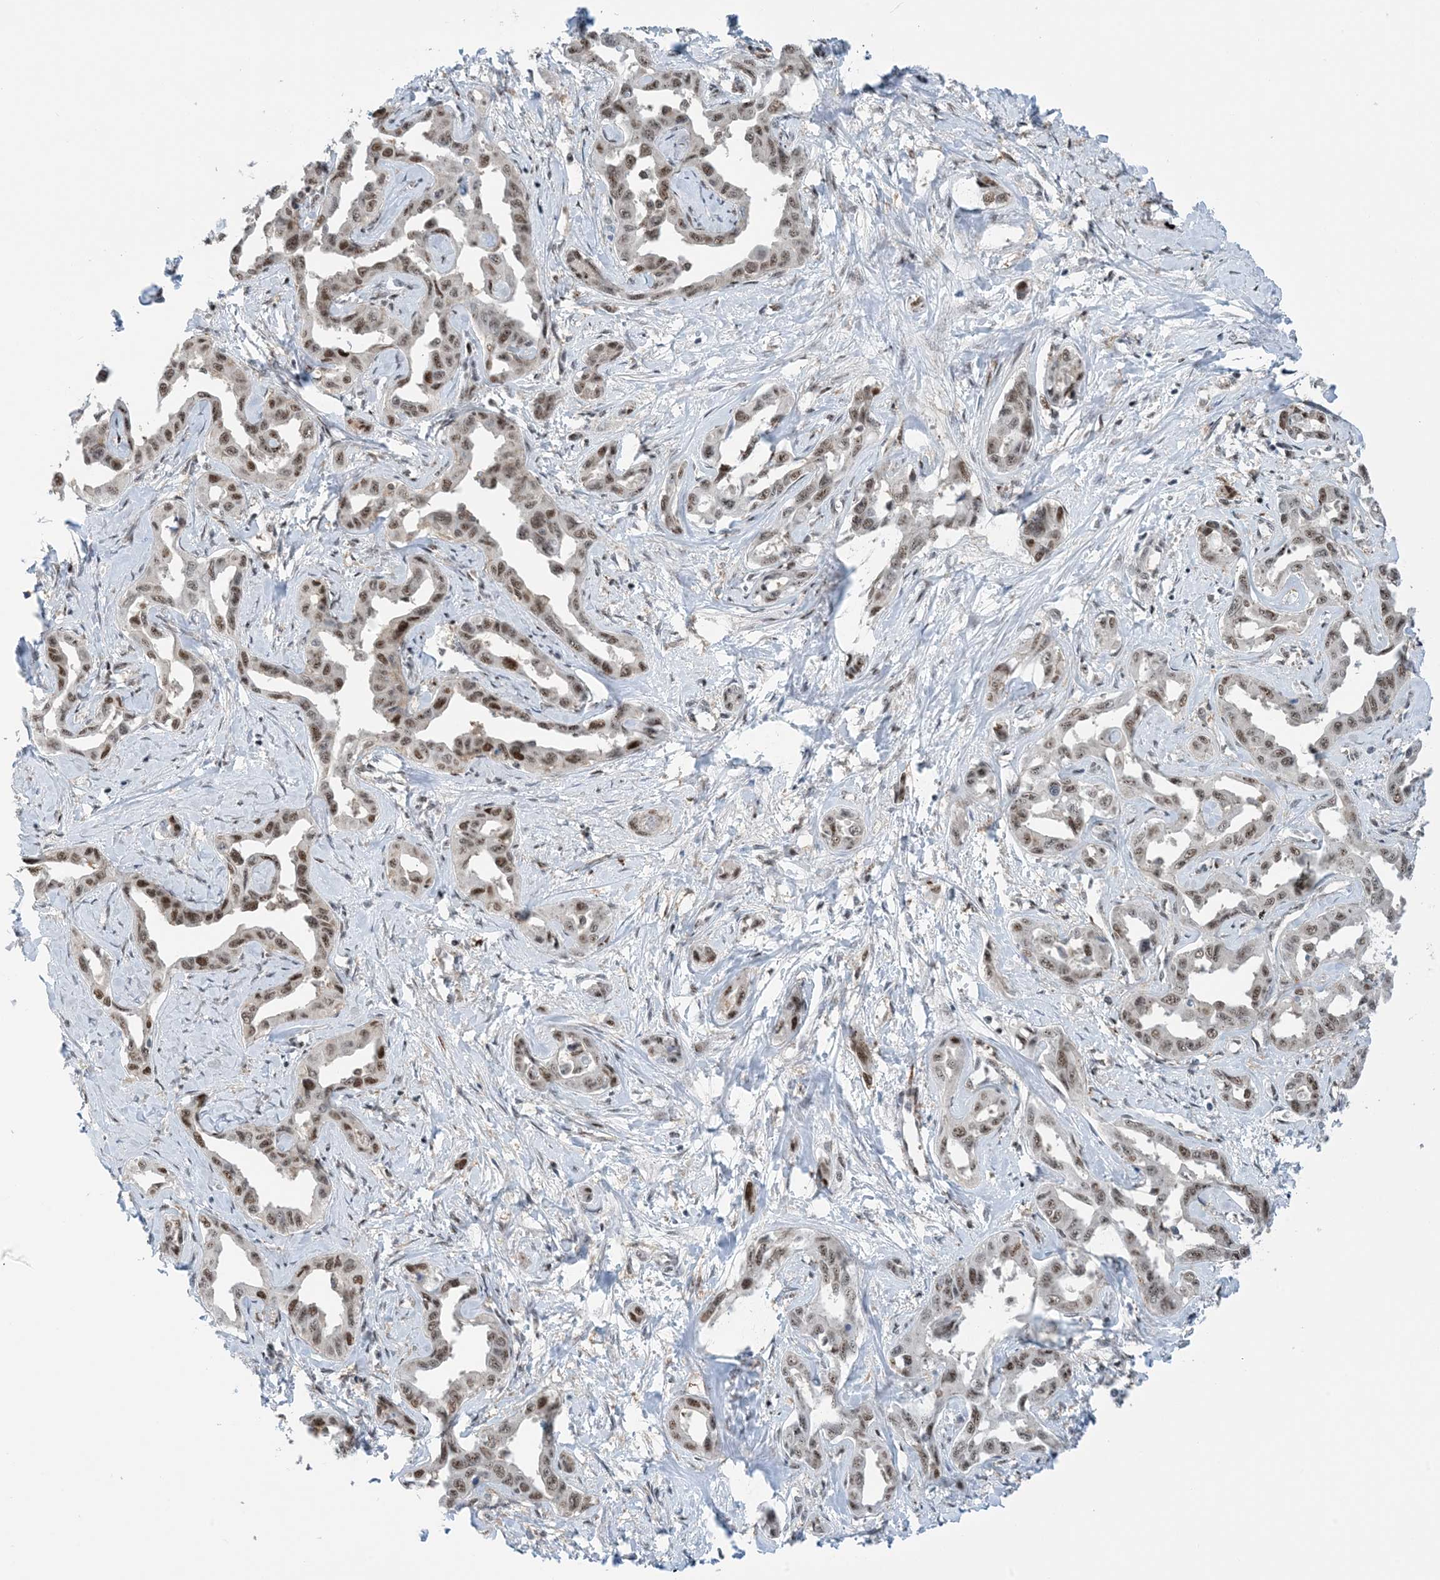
{"staining": {"intensity": "moderate", "quantity": ">75%", "location": "nuclear"}, "tissue": "liver cancer", "cell_type": "Tumor cells", "image_type": "cancer", "snomed": [{"axis": "morphology", "description": "Cholangiocarcinoma"}, {"axis": "topography", "description": "Liver"}], "caption": "This image exhibits immunohistochemistry (IHC) staining of human cholangiocarcinoma (liver), with medium moderate nuclear expression in about >75% of tumor cells.", "gene": "HEMK1", "patient": {"sex": "male", "age": 59}}